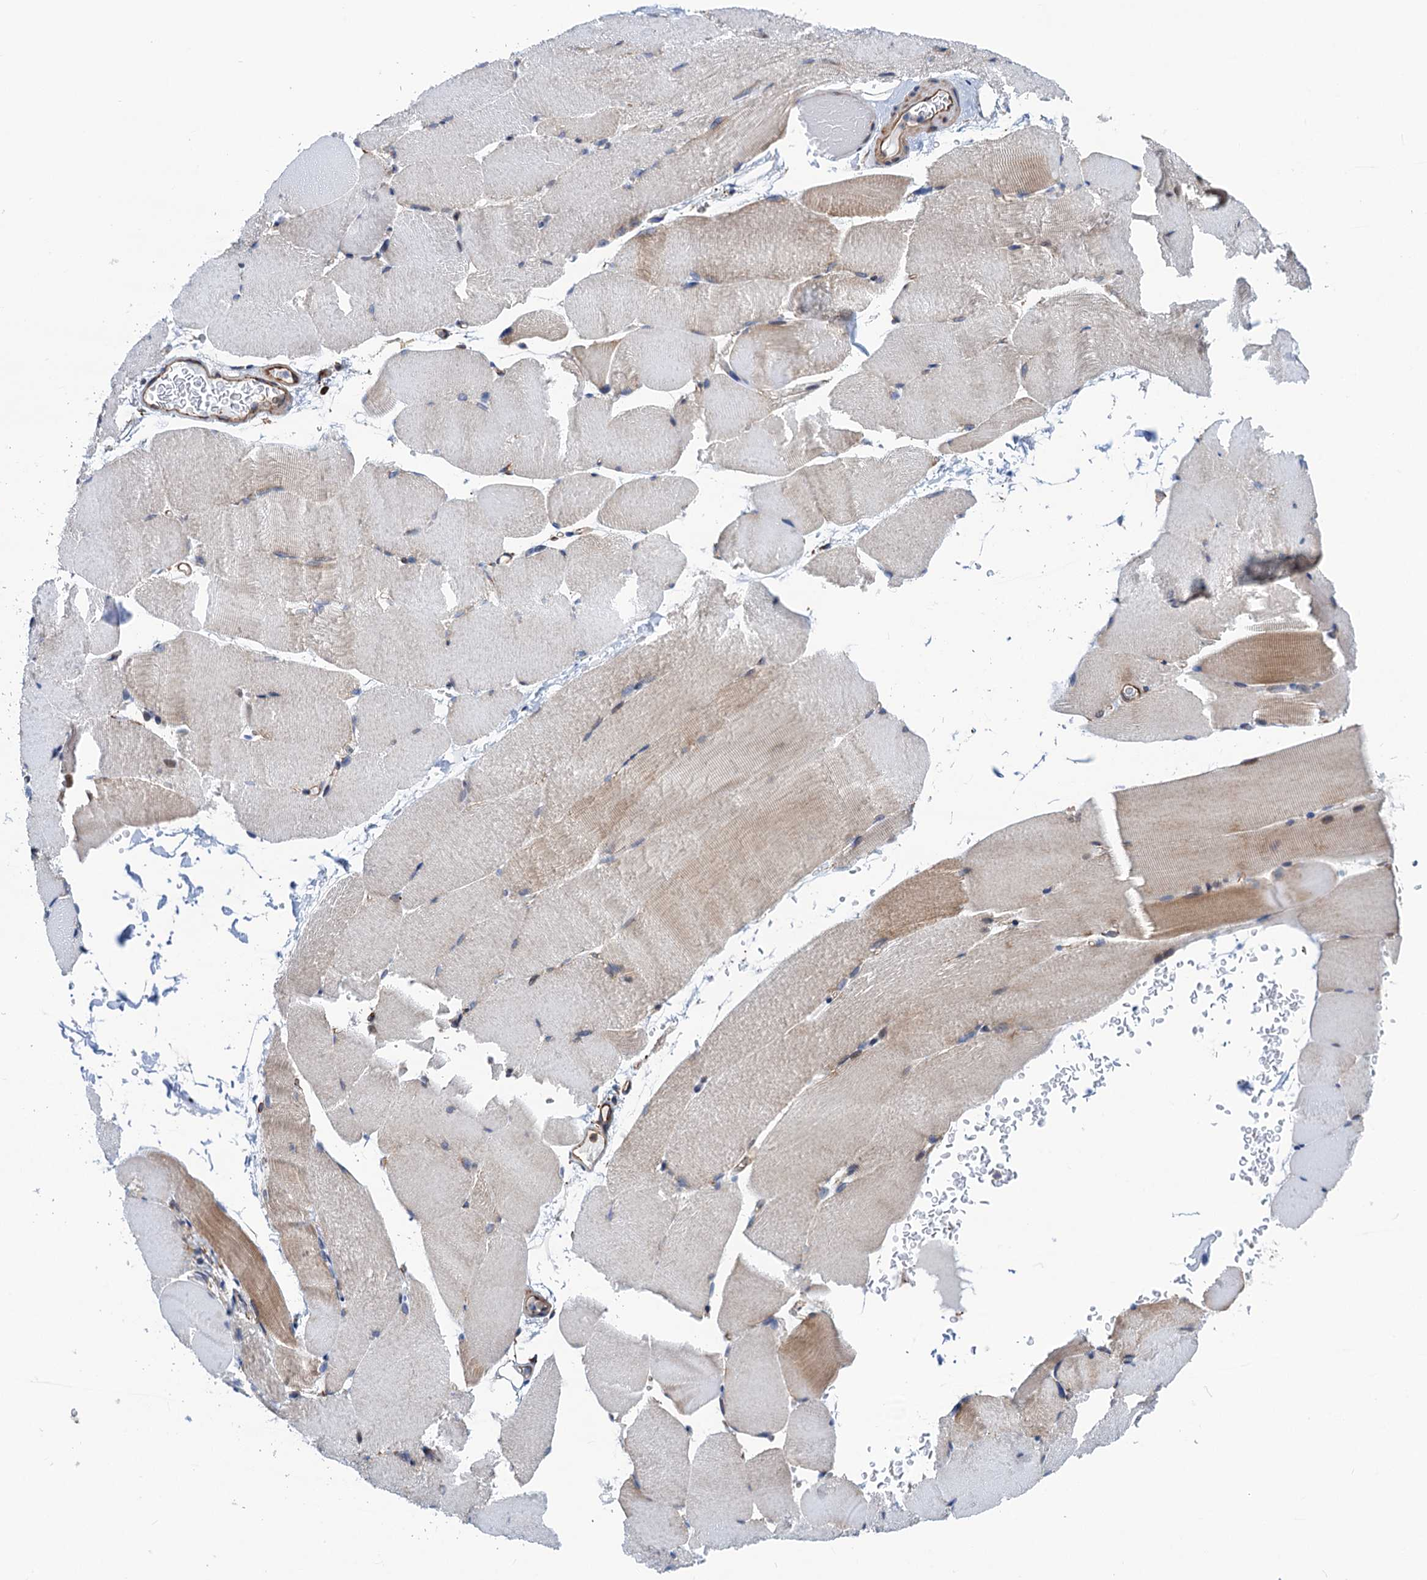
{"staining": {"intensity": "moderate", "quantity": "<25%", "location": "cytoplasmic/membranous"}, "tissue": "skeletal muscle", "cell_type": "Myocytes", "image_type": "normal", "snomed": [{"axis": "morphology", "description": "Normal tissue, NOS"}, {"axis": "topography", "description": "Skeletal muscle"}, {"axis": "topography", "description": "Parathyroid gland"}], "caption": "Skeletal muscle stained for a protein shows moderate cytoplasmic/membranous positivity in myocytes. (IHC, brightfield microscopy, high magnification).", "gene": "SLC12A7", "patient": {"sex": "female", "age": 37}}